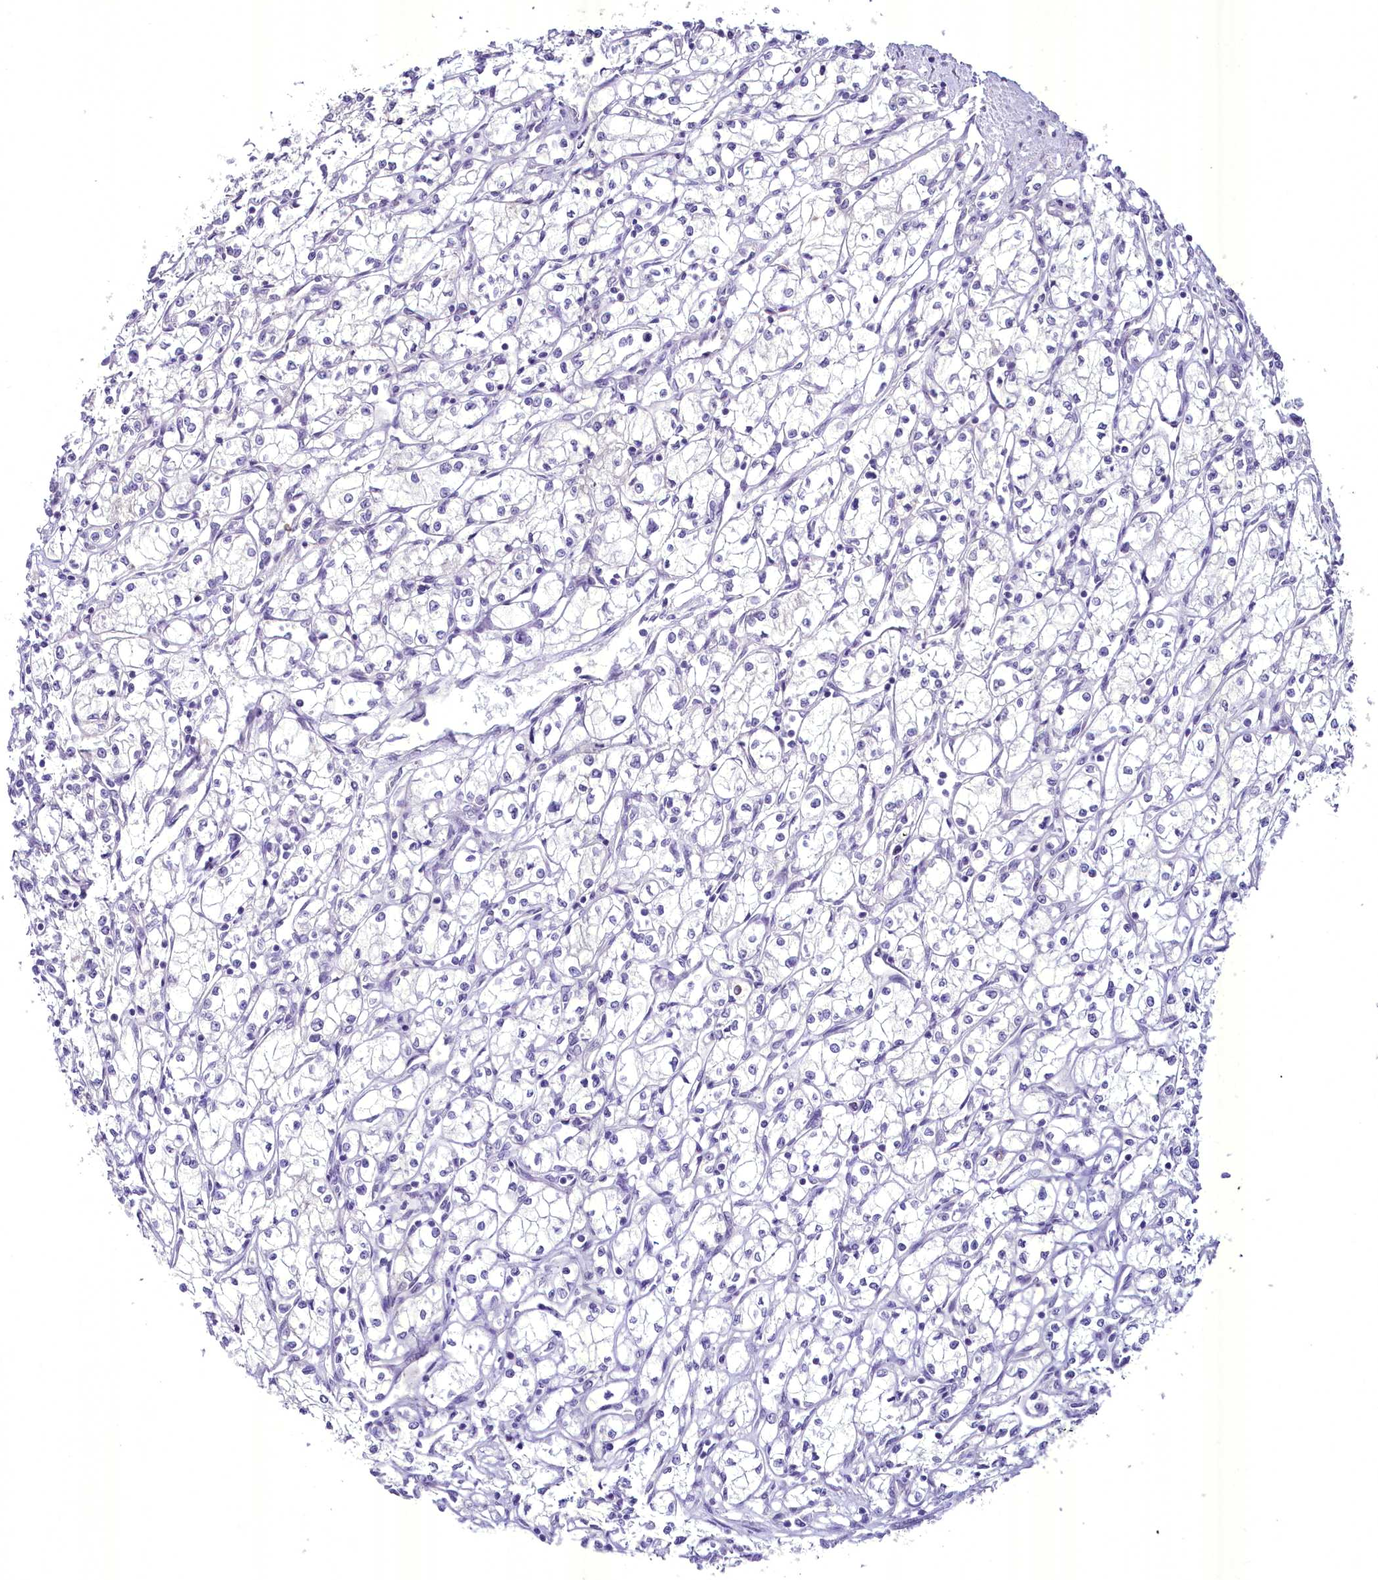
{"staining": {"intensity": "negative", "quantity": "none", "location": "none"}, "tissue": "renal cancer", "cell_type": "Tumor cells", "image_type": "cancer", "snomed": [{"axis": "morphology", "description": "Adenocarcinoma, NOS"}, {"axis": "topography", "description": "Kidney"}], "caption": "Micrograph shows no significant protein expression in tumor cells of renal cancer.", "gene": "BANK1", "patient": {"sex": "male", "age": 59}}